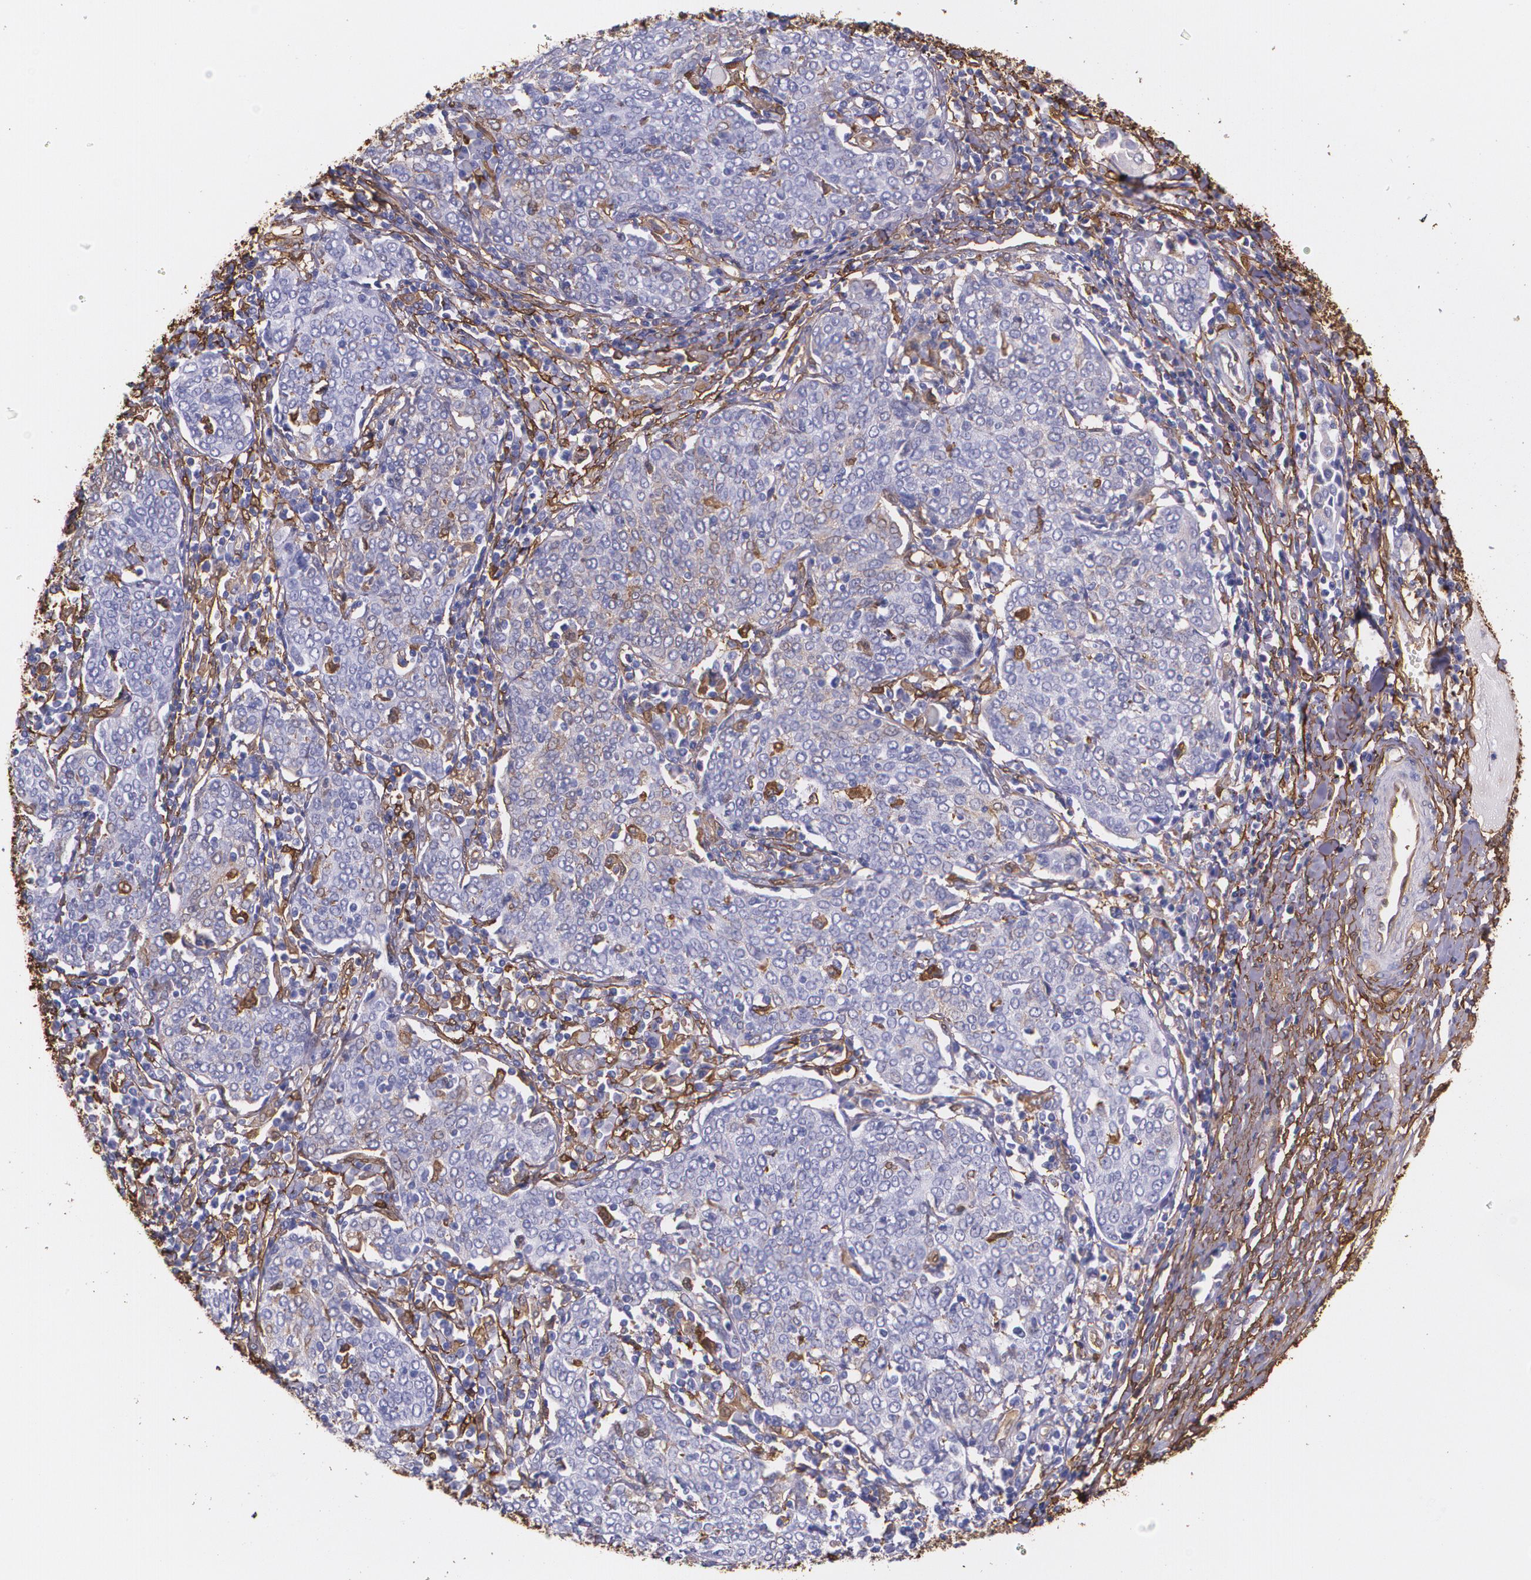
{"staining": {"intensity": "weak", "quantity": "<25%", "location": "cytoplasmic/membranous"}, "tissue": "cervical cancer", "cell_type": "Tumor cells", "image_type": "cancer", "snomed": [{"axis": "morphology", "description": "Squamous cell carcinoma, NOS"}, {"axis": "topography", "description": "Cervix"}], "caption": "This is an immunohistochemistry image of human cervical cancer. There is no expression in tumor cells.", "gene": "MMP2", "patient": {"sex": "female", "age": 40}}